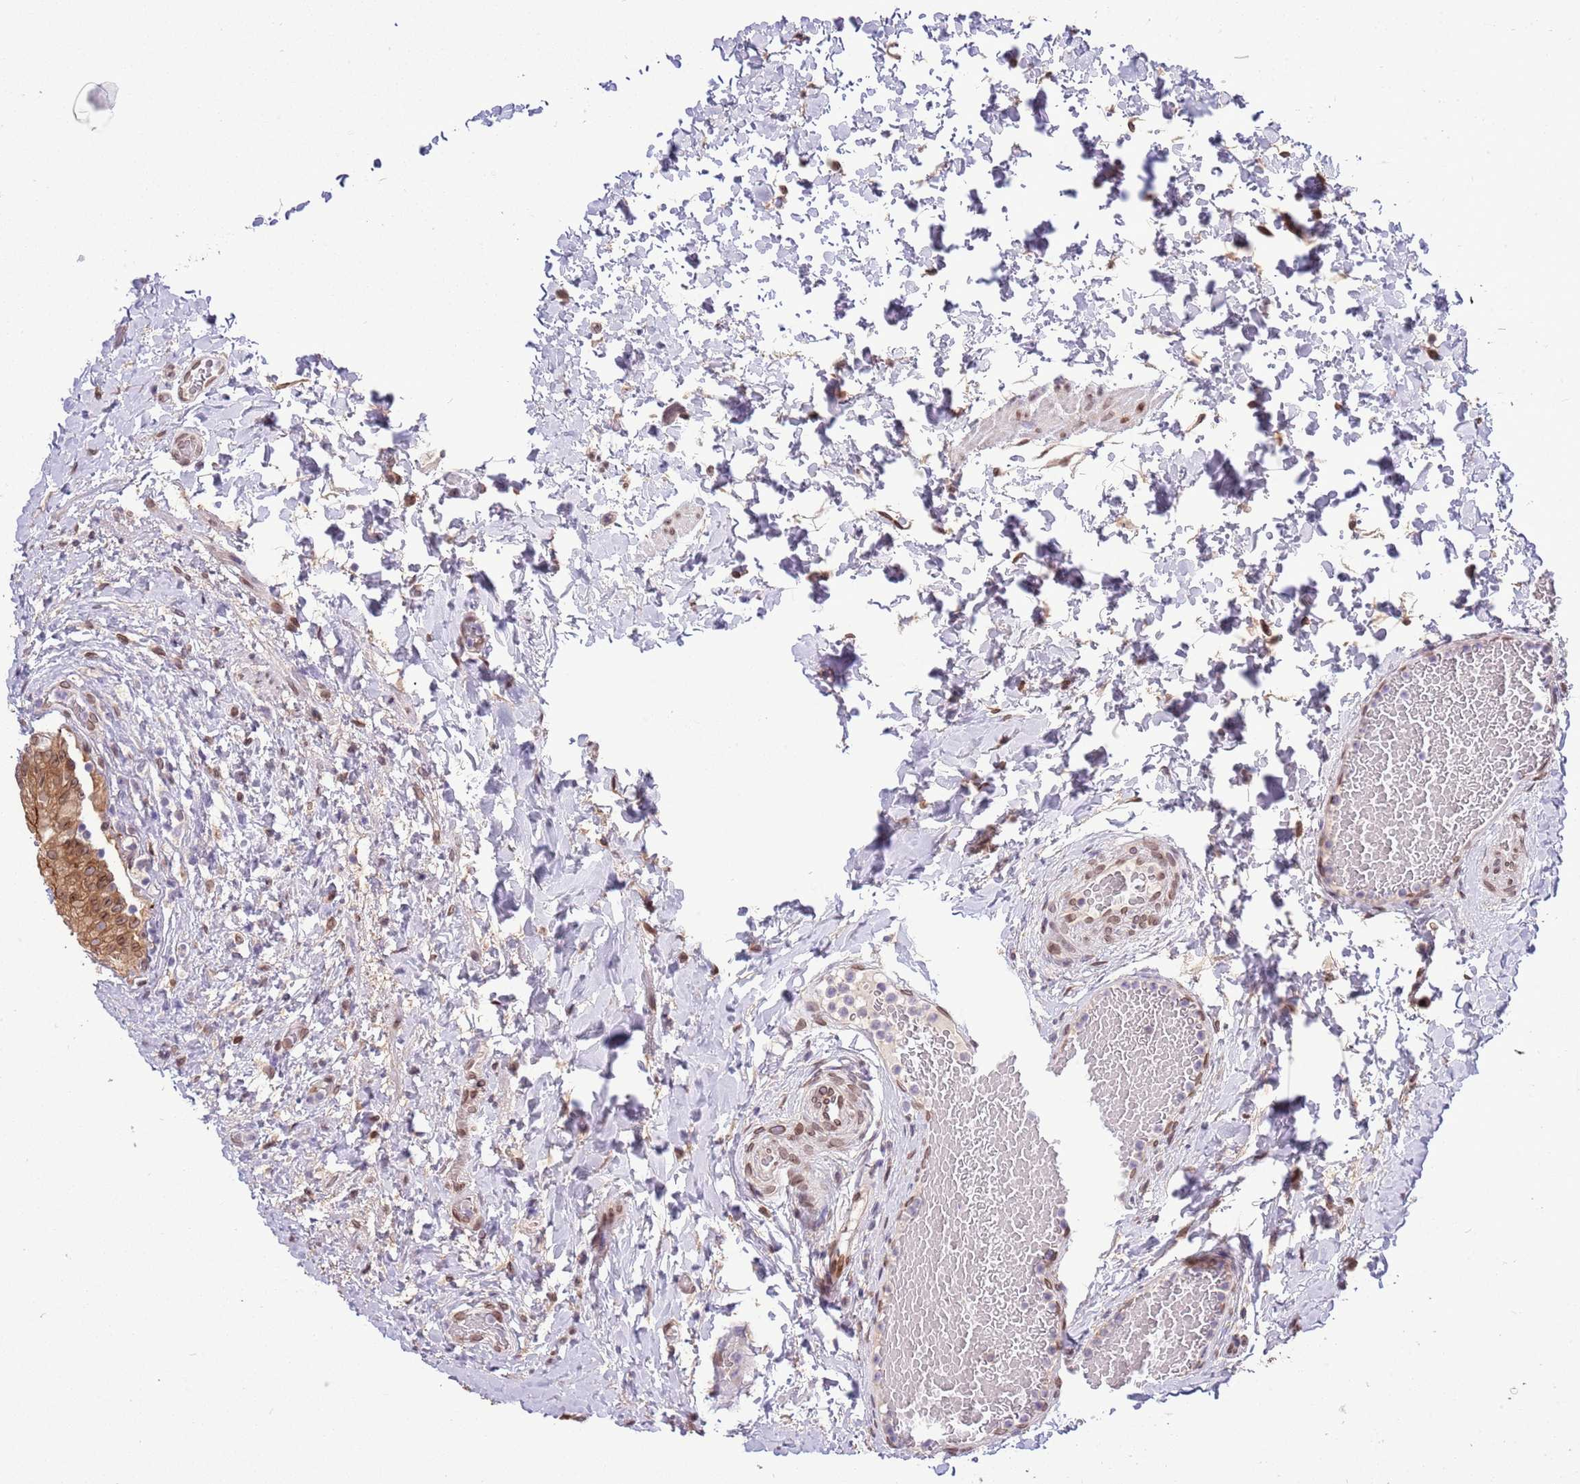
{"staining": {"intensity": "moderate", "quantity": ">75%", "location": "cytoplasmic/membranous,nuclear"}, "tissue": "urinary bladder", "cell_type": "Urothelial cells", "image_type": "normal", "snomed": [{"axis": "morphology", "description": "Normal tissue, NOS"}, {"axis": "topography", "description": "Urinary bladder"}], "caption": "Protein staining shows moderate cytoplasmic/membranous,nuclear positivity in about >75% of urothelial cells in normal urinary bladder.", "gene": "ZNF665", "patient": {"sex": "female", "age": 27}}